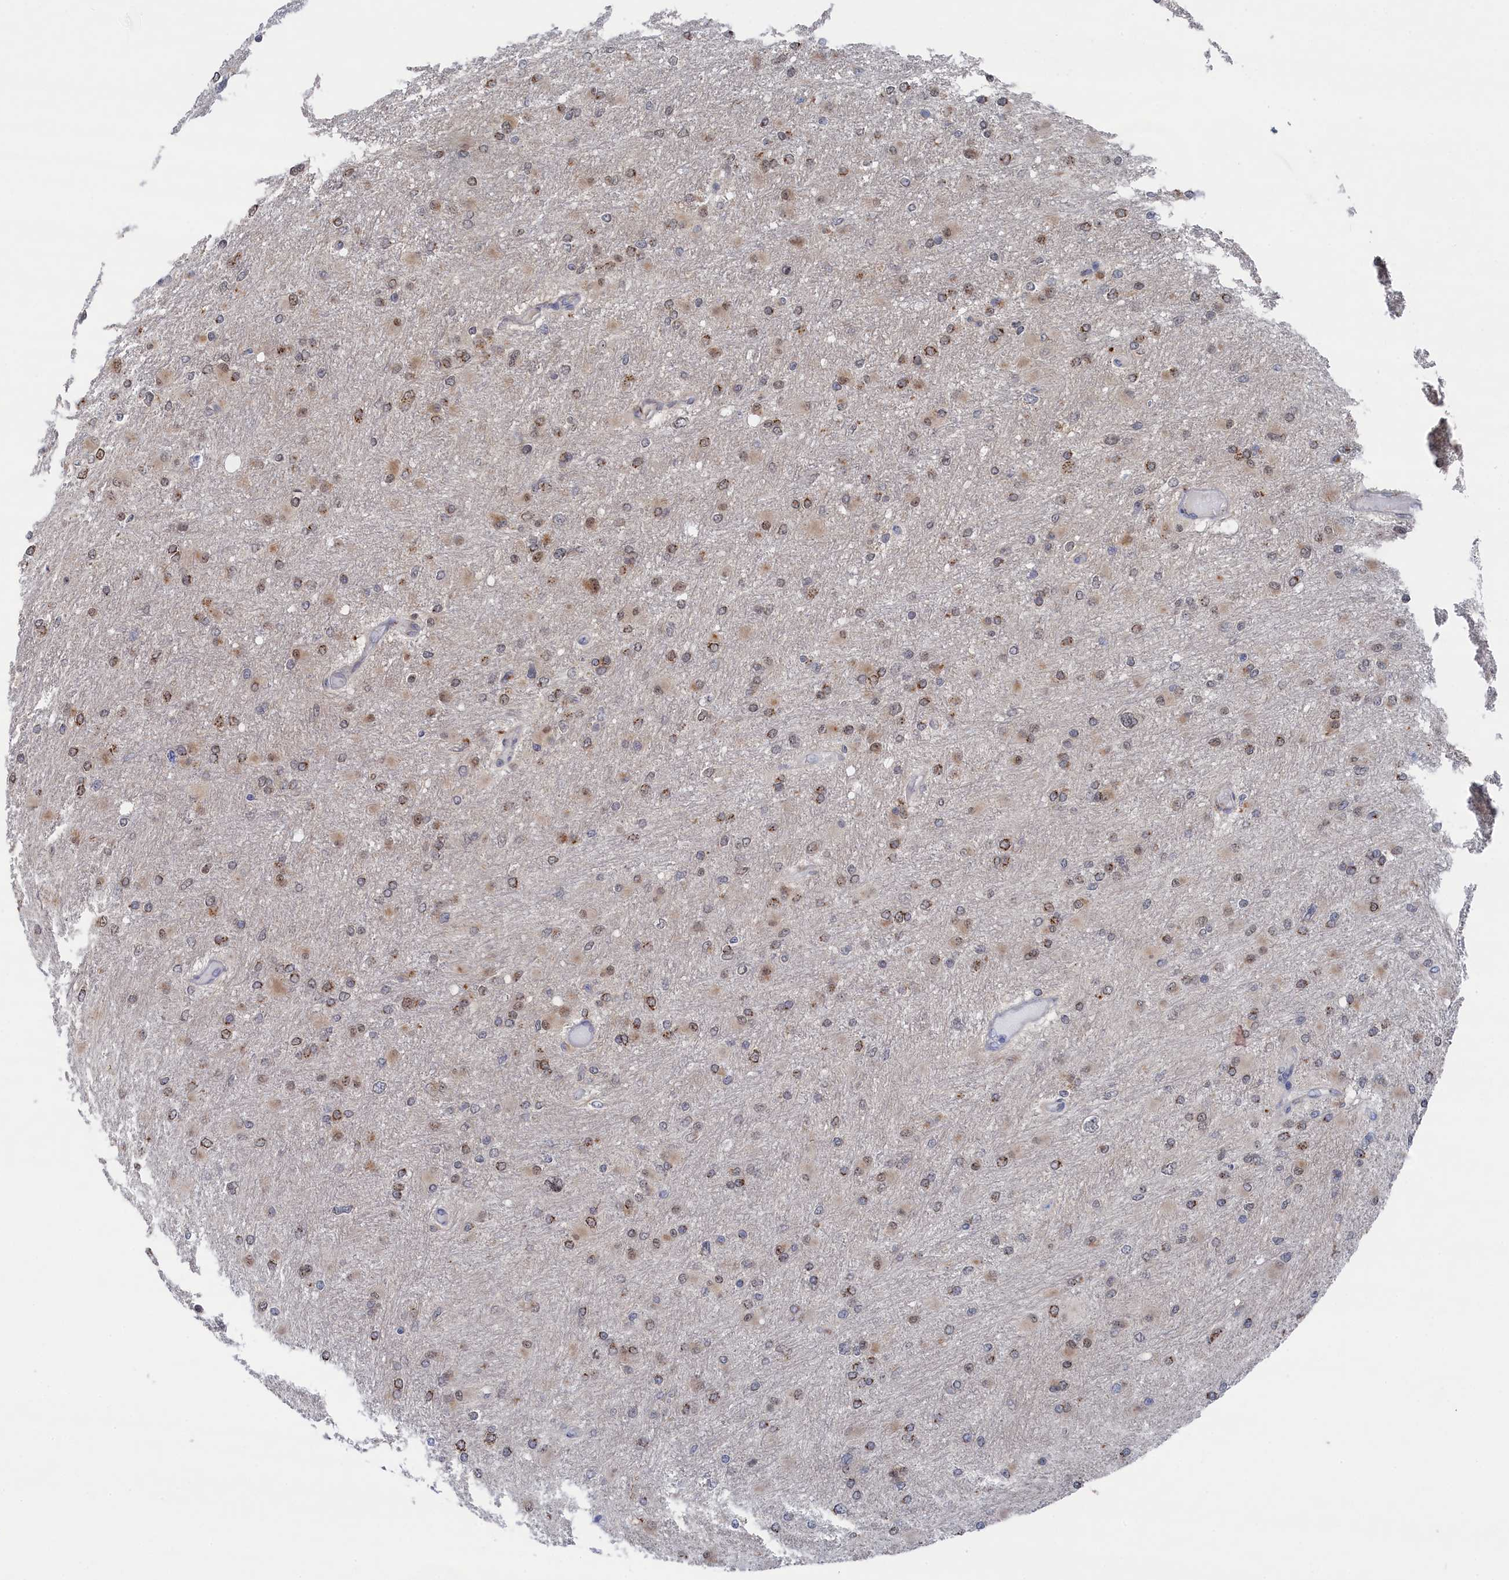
{"staining": {"intensity": "moderate", "quantity": "25%-75%", "location": "cytoplasmic/membranous"}, "tissue": "glioma", "cell_type": "Tumor cells", "image_type": "cancer", "snomed": [{"axis": "morphology", "description": "Glioma, malignant, High grade"}, {"axis": "topography", "description": "Cerebral cortex"}], "caption": "Brown immunohistochemical staining in glioma displays moderate cytoplasmic/membranous staining in approximately 25%-75% of tumor cells. The staining was performed using DAB to visualize the protein expression in brown, while the nuclei were stained in blue with hematoxylin (Magnification: 20x).", "gene": "IRX1", "patient": {"sex": "female", "age": 36}}